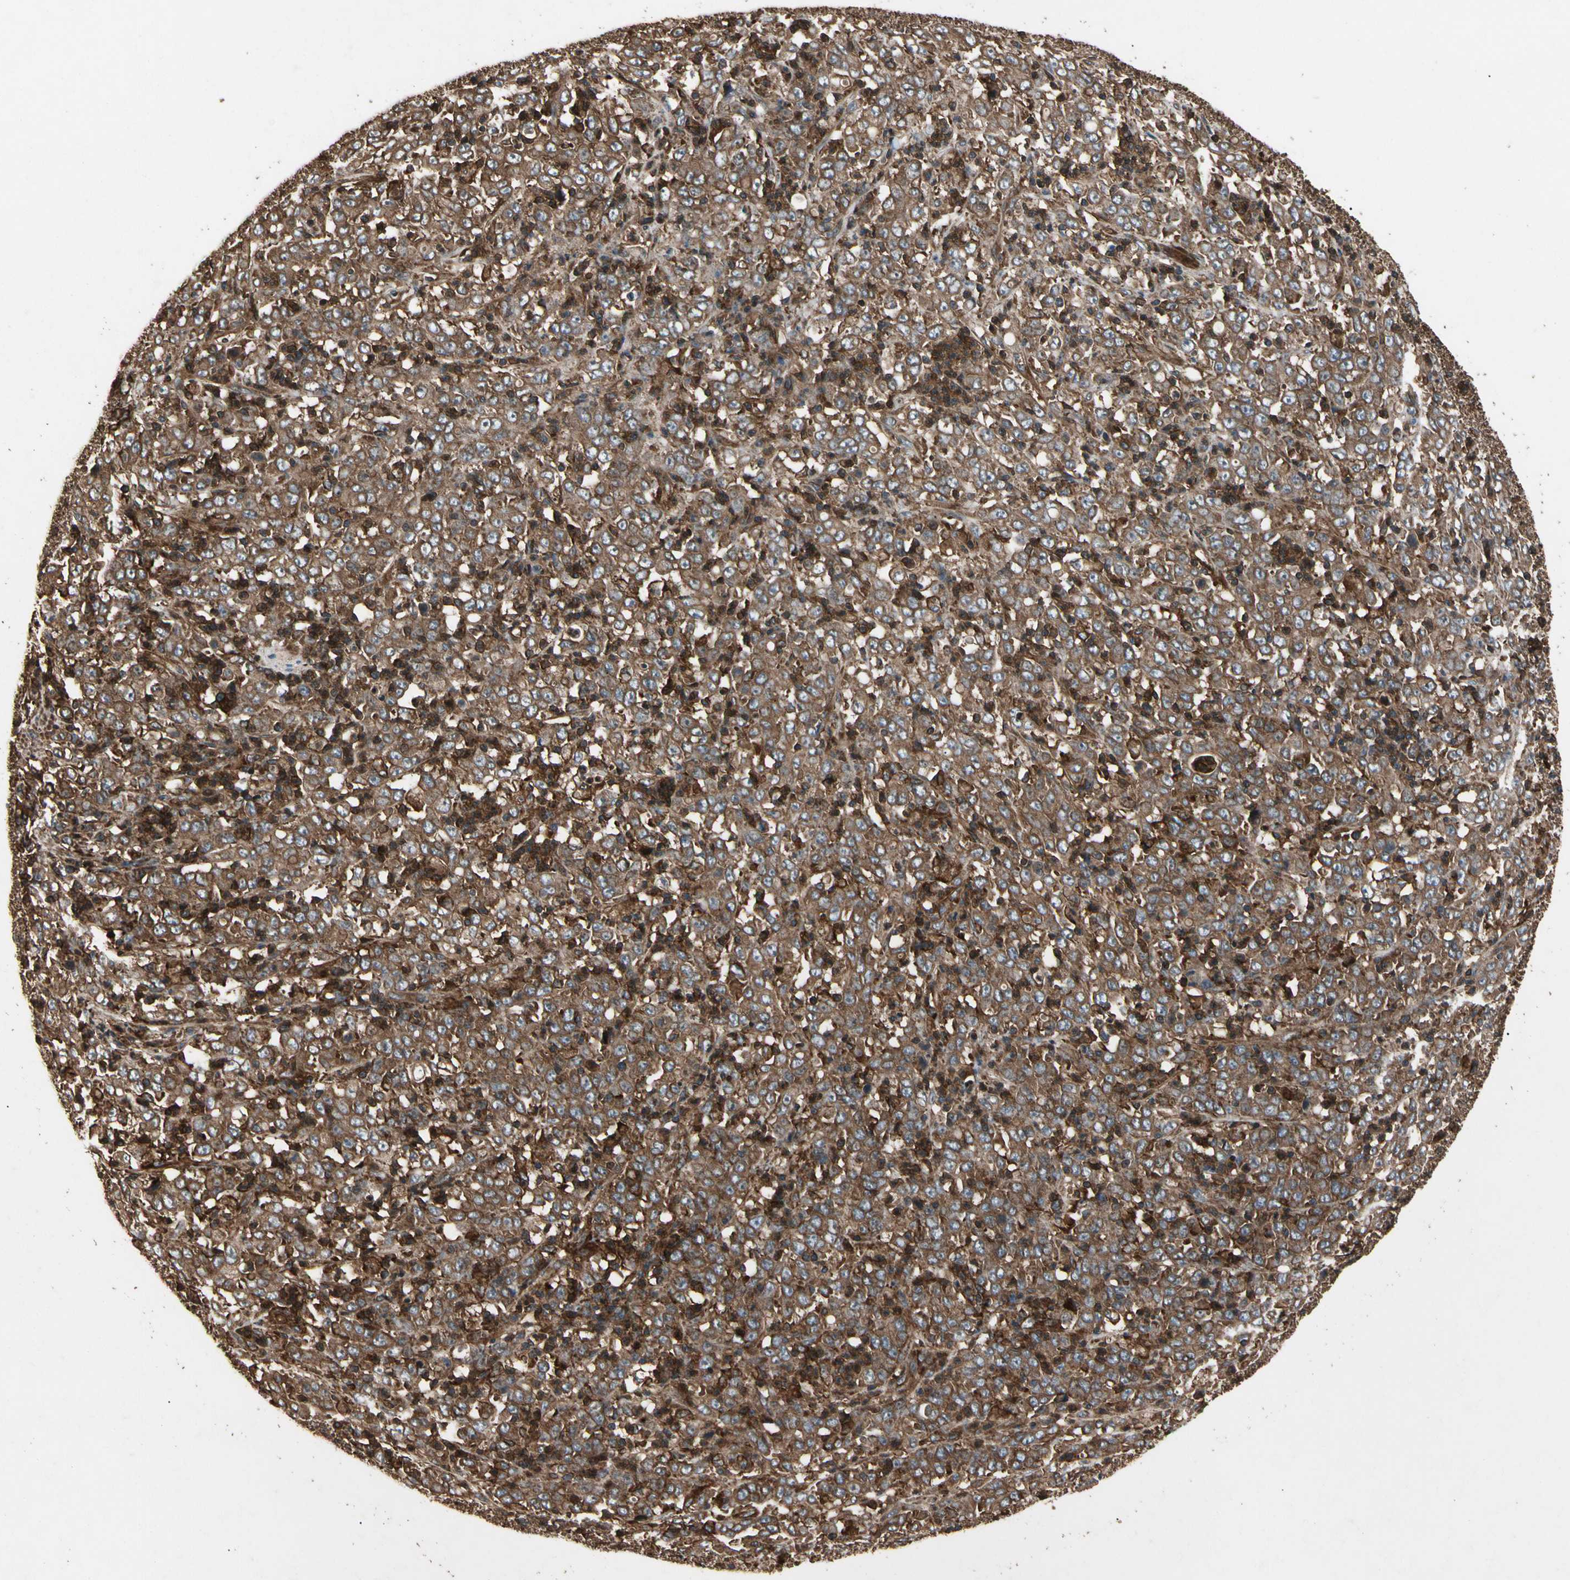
{"staining": {"intensity": "strong", "quantity": ">75%", "location": "cytoplasmic/membranous"}, "tissue": "stomach cancer", "cell_type": "Tumor cells", "image_type": "cancer", "snomed": [{"axis": "morphology", "description": "Adenocarcinoma, NOS"}, {"axis": "topography", "description": "Stomach, lower"}], "caption": "The histopathology image demonstrates immunohistochemical staining of stomach cancer. There is strong cytoplasmic/membranous positivity is seen in about >75% of tumor cells.", "gene": "AGBL2", "patient": {"sex": "female", "age": 71}}